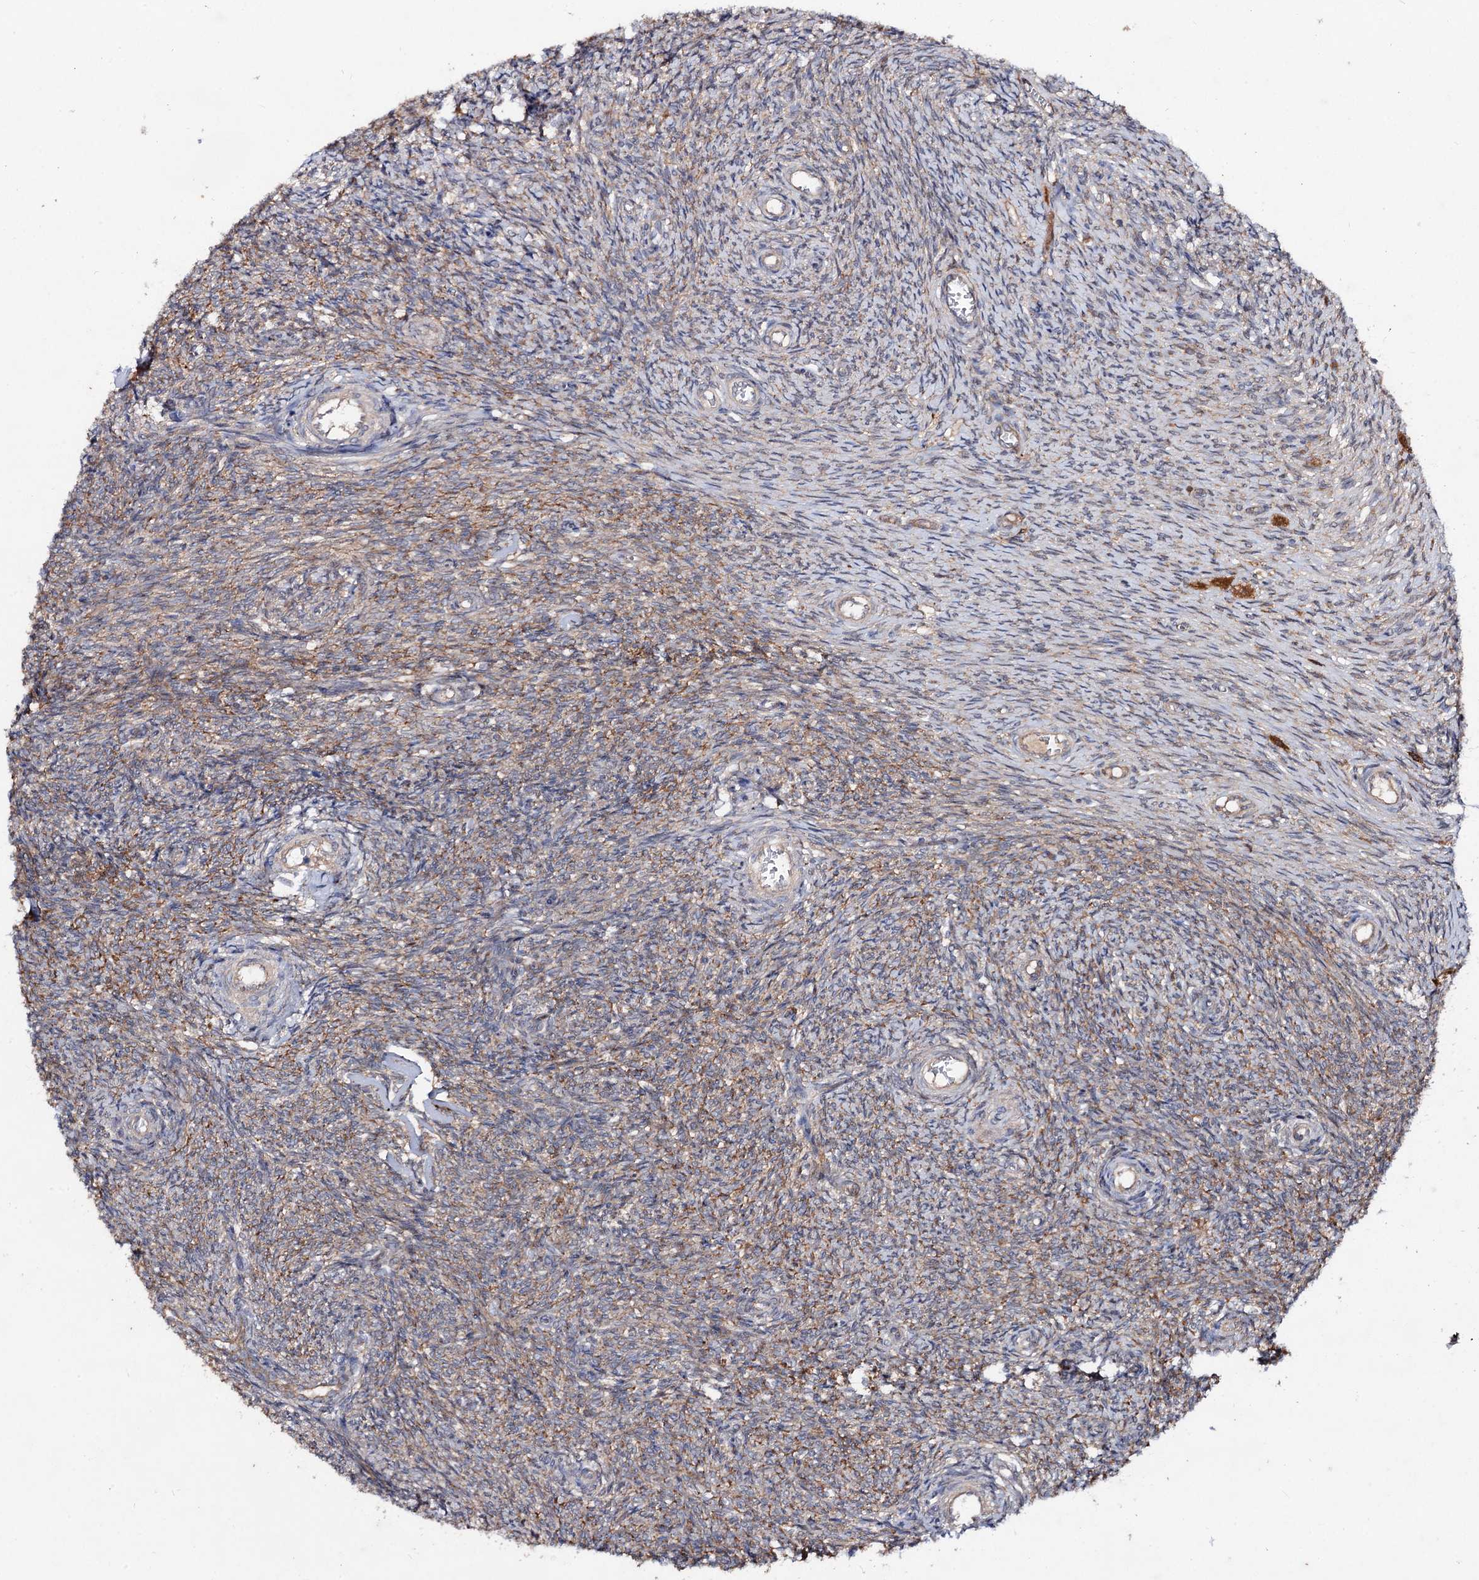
{"staining": {"intensity": "weak", "quantity": "25%-75%", "location": "cytoplasmic/membranous"}, "tissue": "ovary", "cell_type": "Ovarian stroma cells", "image_type": "normal", "snomed": [{"axis": "morphology", "description": "Normal tissue, NOS"}, {"axis": "topography", "description": "Ovary"}], "caption": "Weak cytoplasmic/membranous positivity is appreciated in about 25%-75% of ovarian stroma cells in benign ovary.", "gene": "VPS29", "patient": {"sex": "female", "age": 44}}